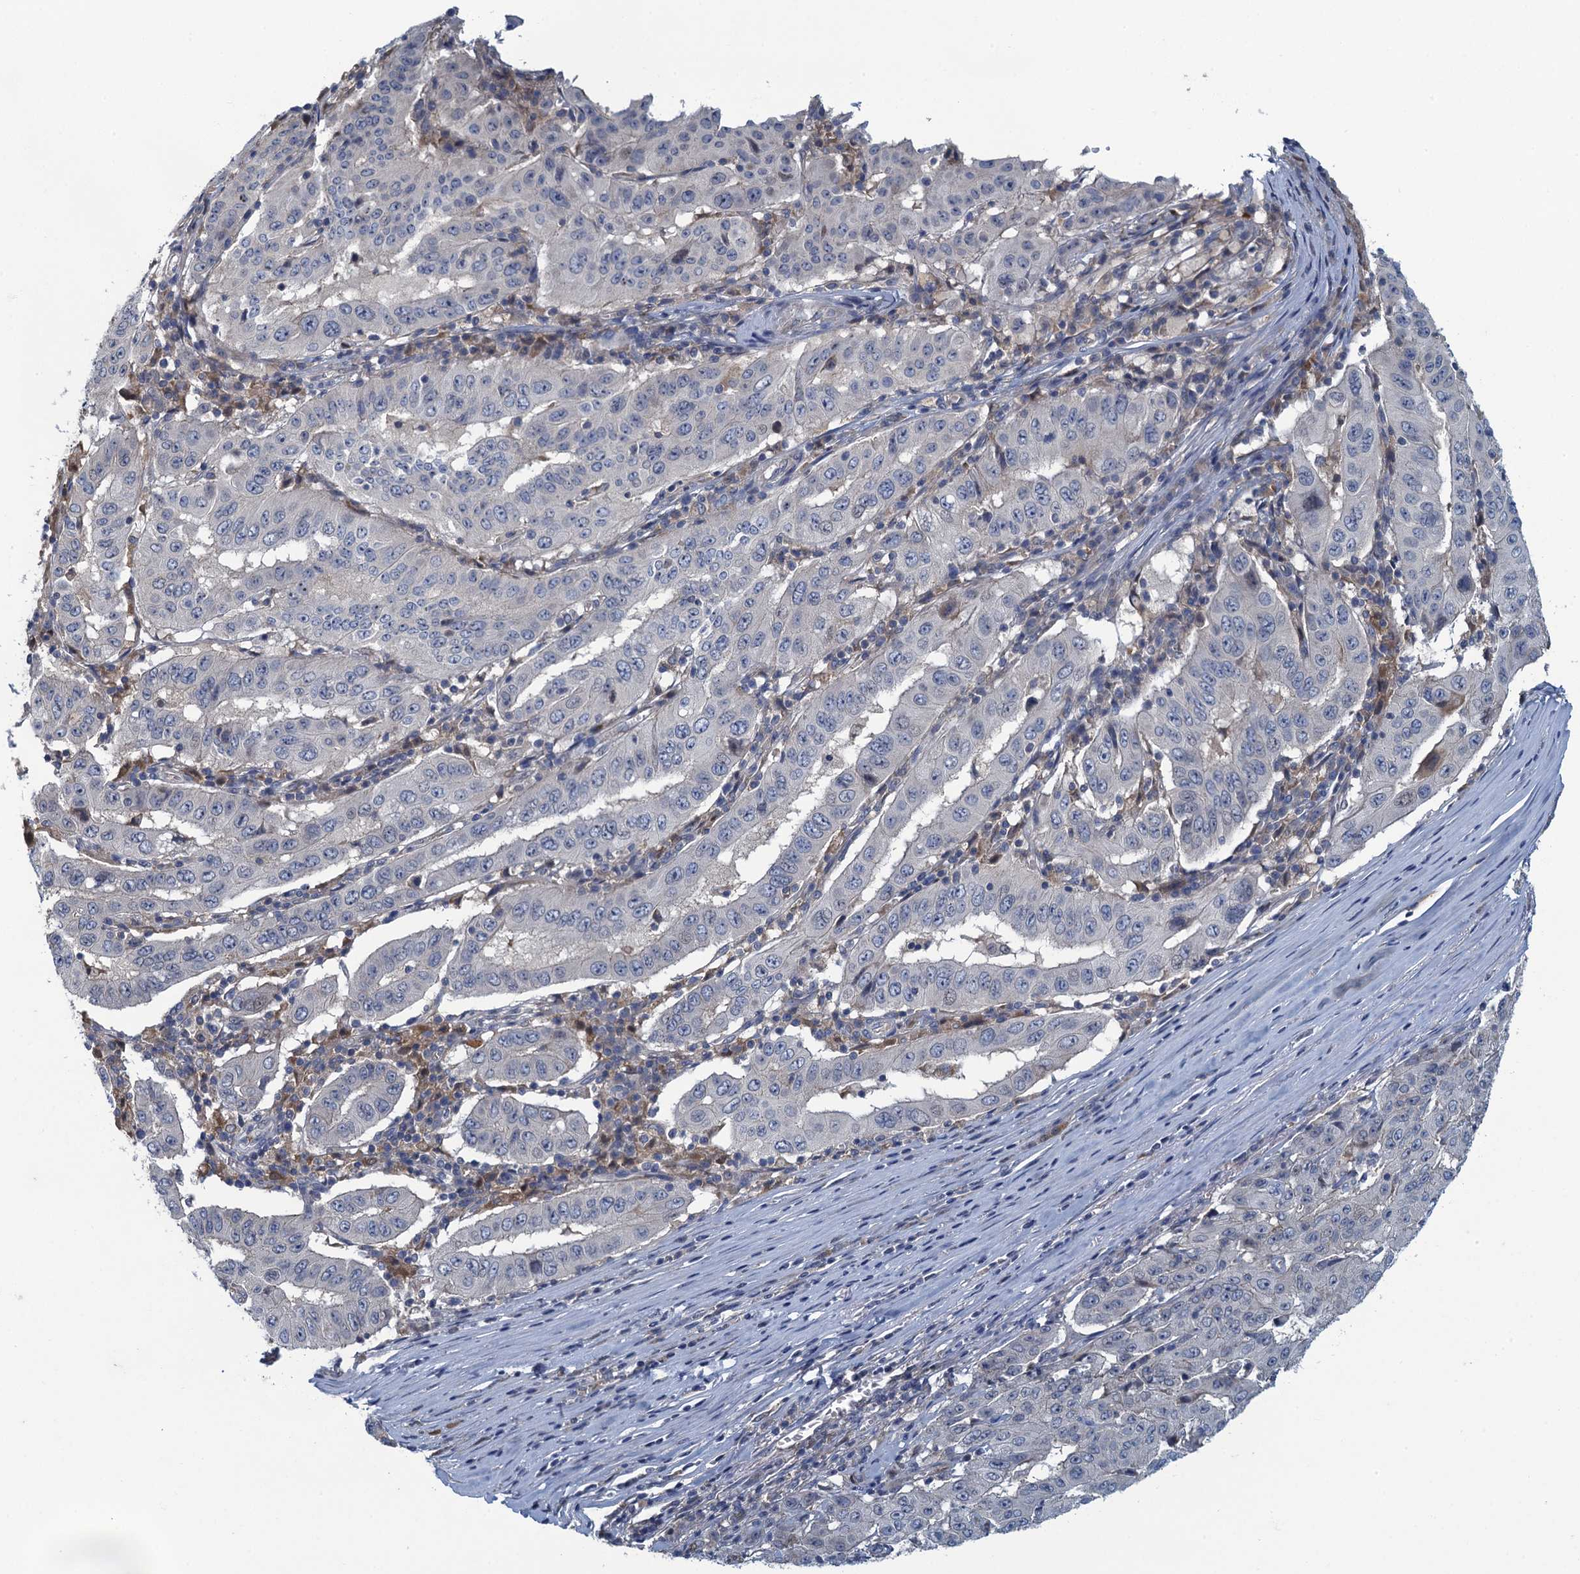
{"staining": {"intensity": "negative", "quantity": "none", "location": "none"}, "tissue": "pancreatic cancer", "cell_type": "Tumor cells", "image_type": "cancer", "snomed": [{"axis": "morphology", "description": "Adenocarcinoma, NOS"}, {"axis": "topography", "description": "Pancreas"}], "caption": "Immunohistochemistry micrograph of neoplastic tissue: human pancreatic adenocarcinoma stained with DAB (3,3'-diaminobenzidine) exhibits no significant protein positivity in tumor cells.", "gene": "NCKAP1L", "patient": {"sex": "male", "age": 63}}